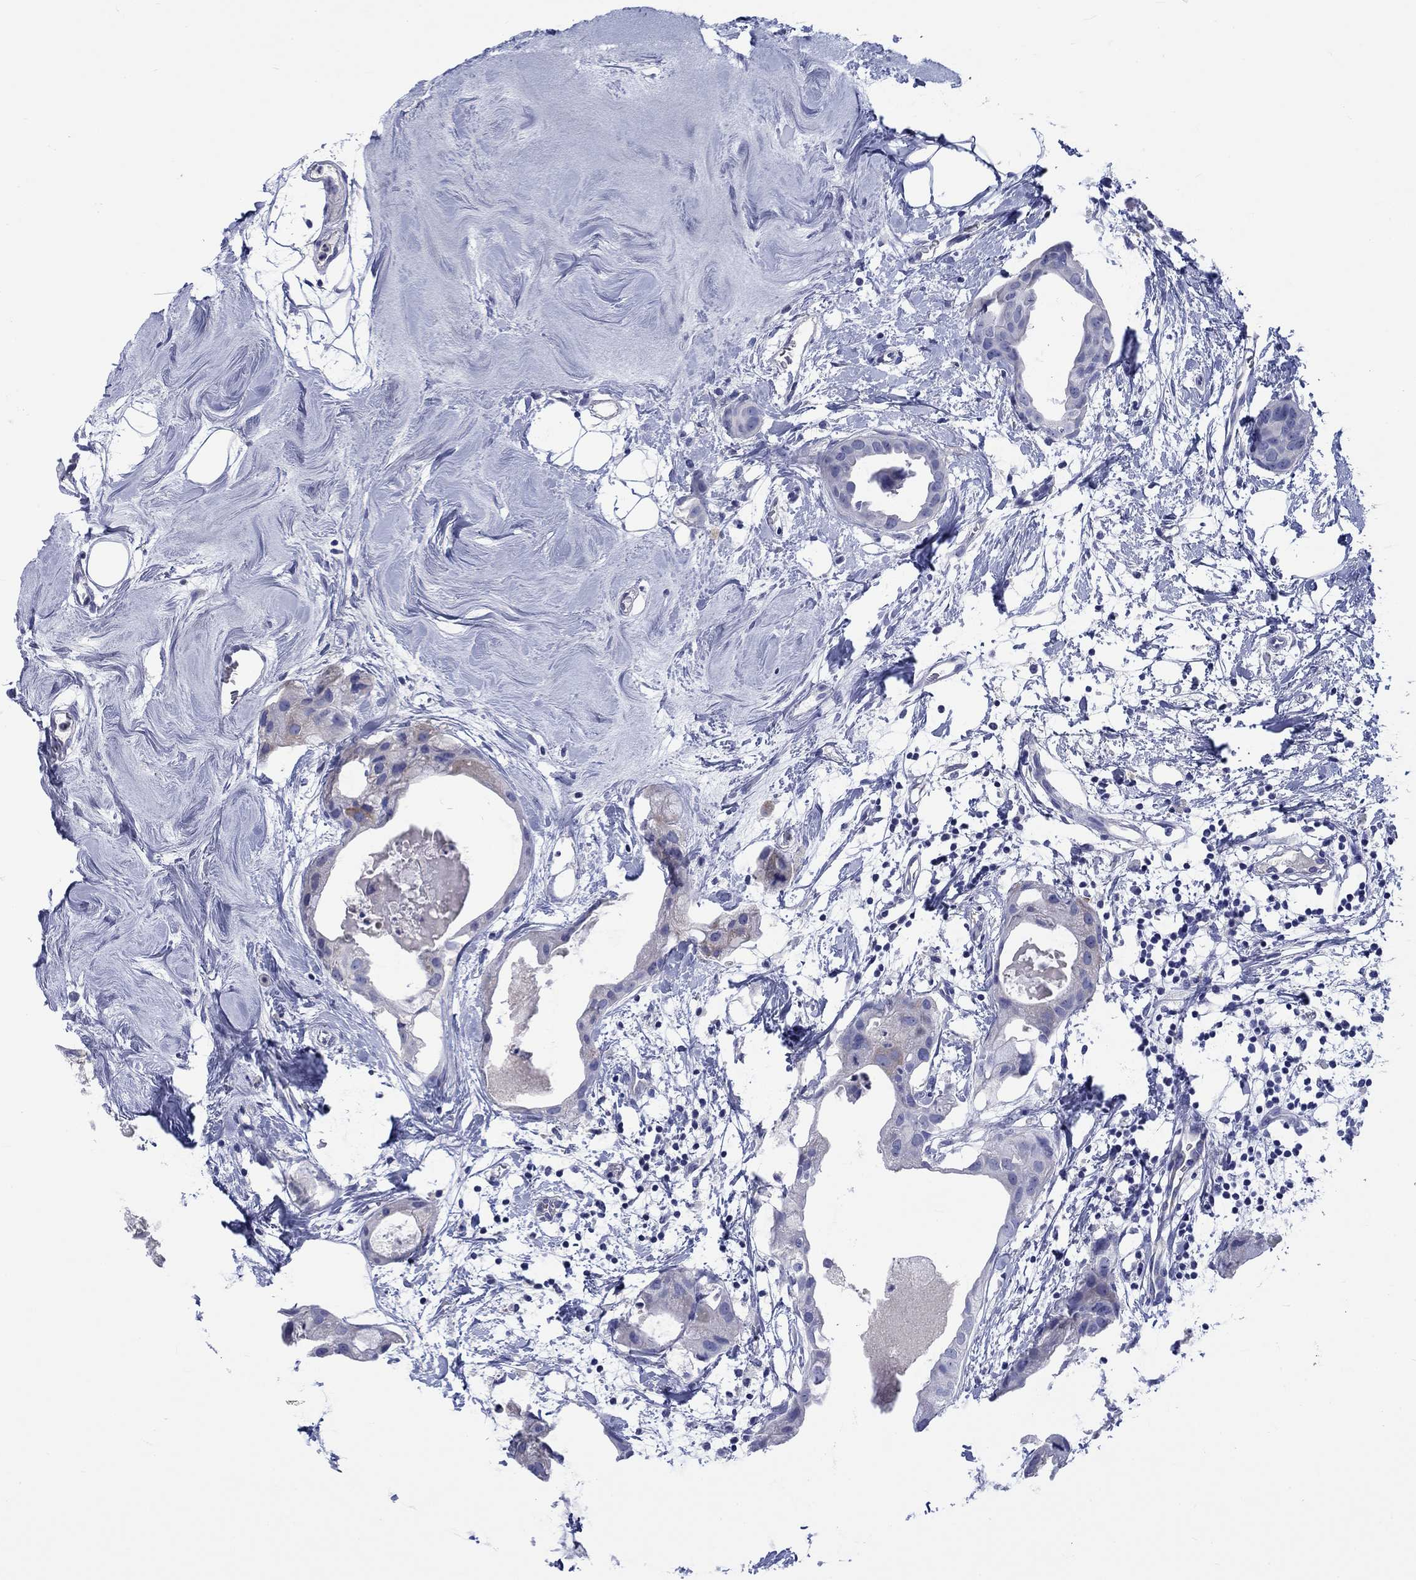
{"staining": {"intensity": "negative", "quantity": "none", "location": "none"}, "tissue": "breast cancer", "cell_type": "Tumor cells", "image_type": "cancer", "snomed": [{"axis": "morphology", "description": "Normal tissue, NOS"}, {"axis": "morphology", "description": "Duct carcinoma"}, {"axis": "topography", "description": "Breast"}], "caption": "This image is of breast cancer (invasive ductal carcinoma) stained with IHC to label a protein in brown with the nuclei are counter-stained blue. There is no staining in tumor cells.", "gene": "TOMM20L", "patient": {"sex": "female", "age": 40}}